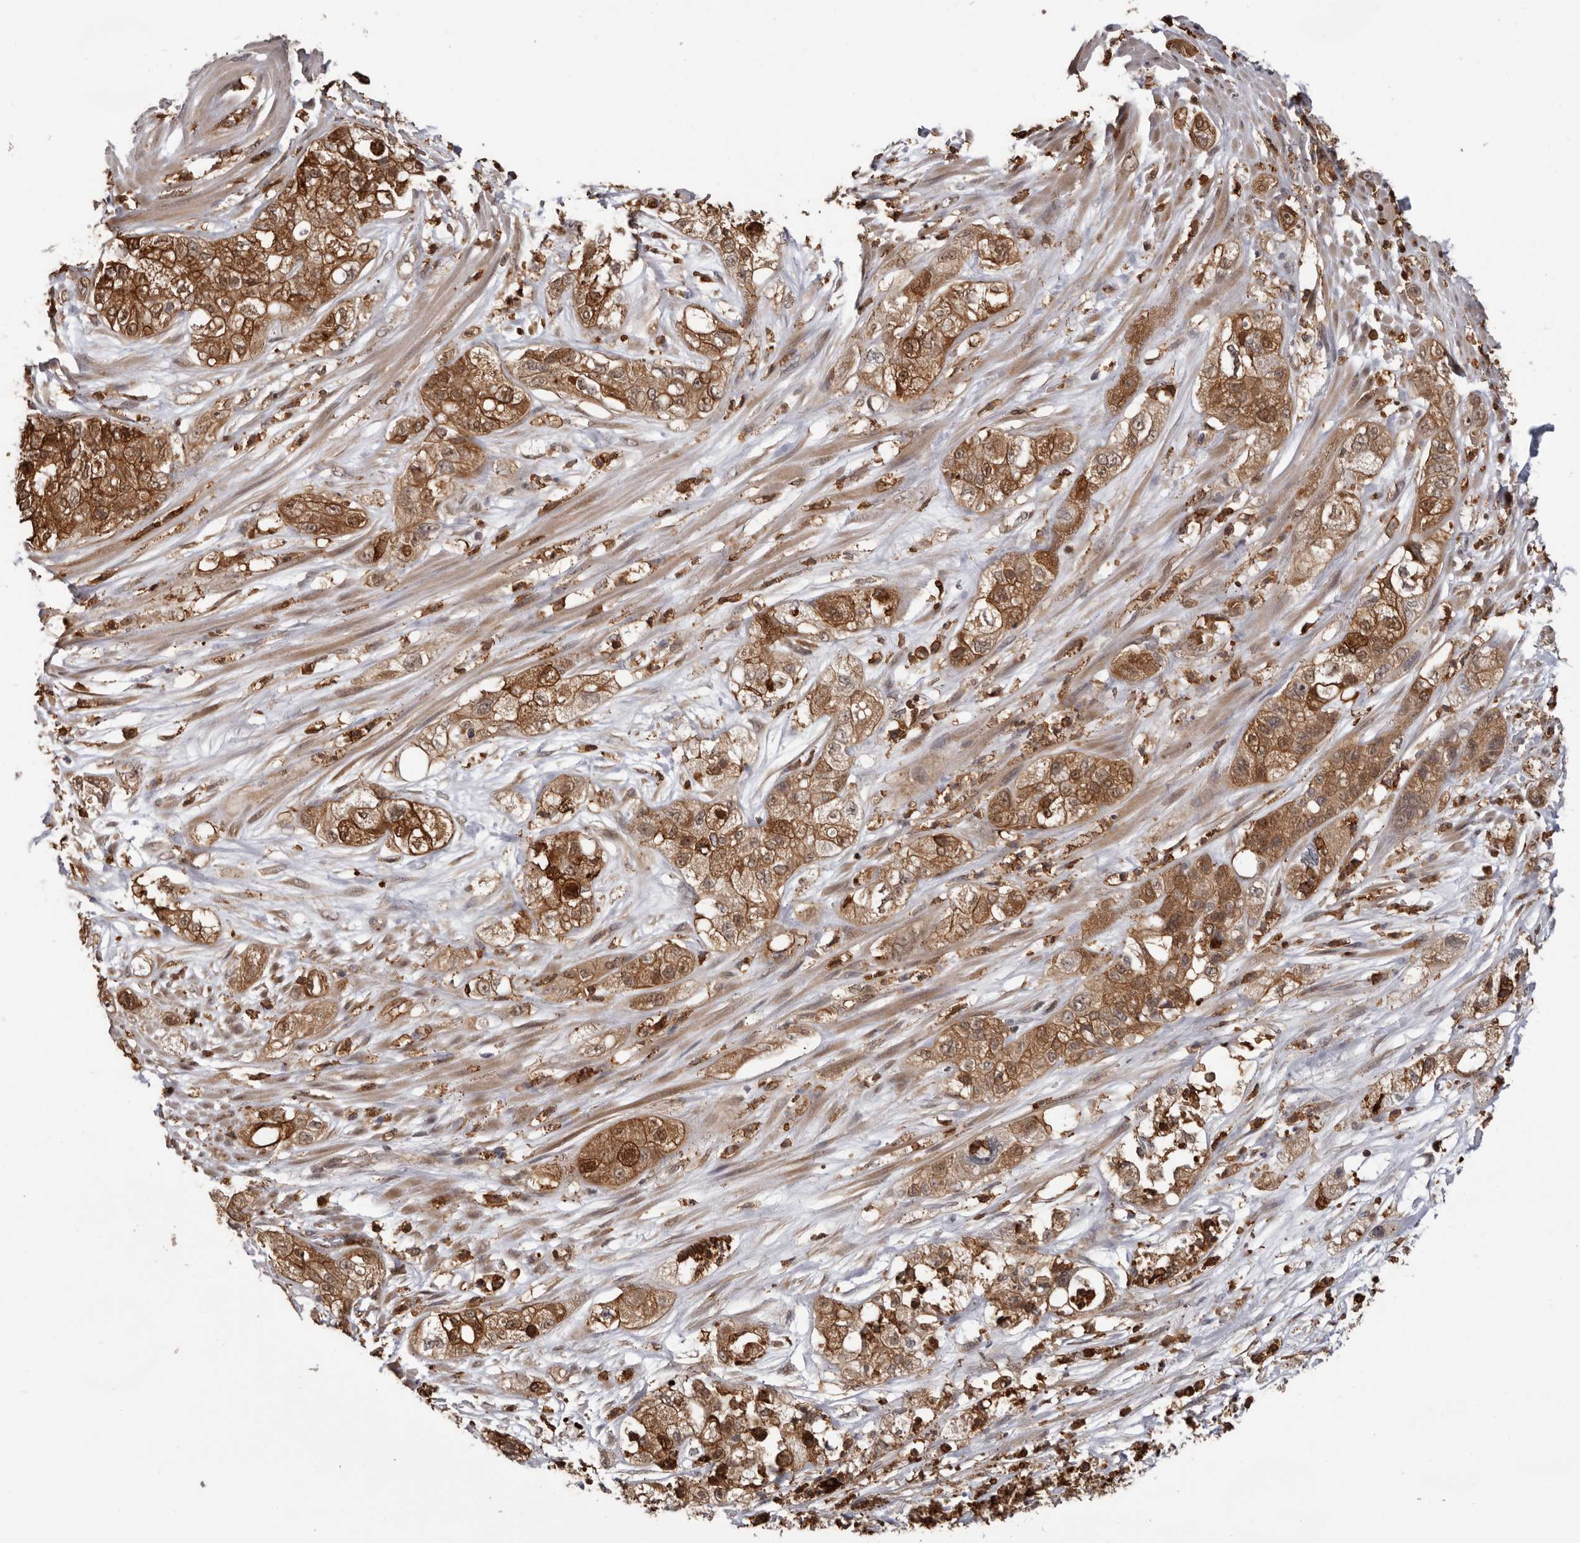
{"staining": {"intensity": "moderate", "quantity": ">75%", "location": "cytoplasmic/membranous,nuclear"}, "tissue": "pancreatic cancer", "cell_type": "Tumor cells", "image_type": "cancer", "snomed": [{"axis": "morphology", "description": "Adenocarcinoma, NOS"}, {"axis": "topography", "description": "Pancreas"}], "caption": "Protein analysis of pancreatic adenocarcinoma tissue displays moderate cytoplasmic/membranous and nuclear expression in about >75% of tumor cells. Immunohistochemistry (ihc) stains the protein in brown and the nuclei are stained blue.", "gene": "PRR12", "patient": {"sex": "female", "age": 78}}